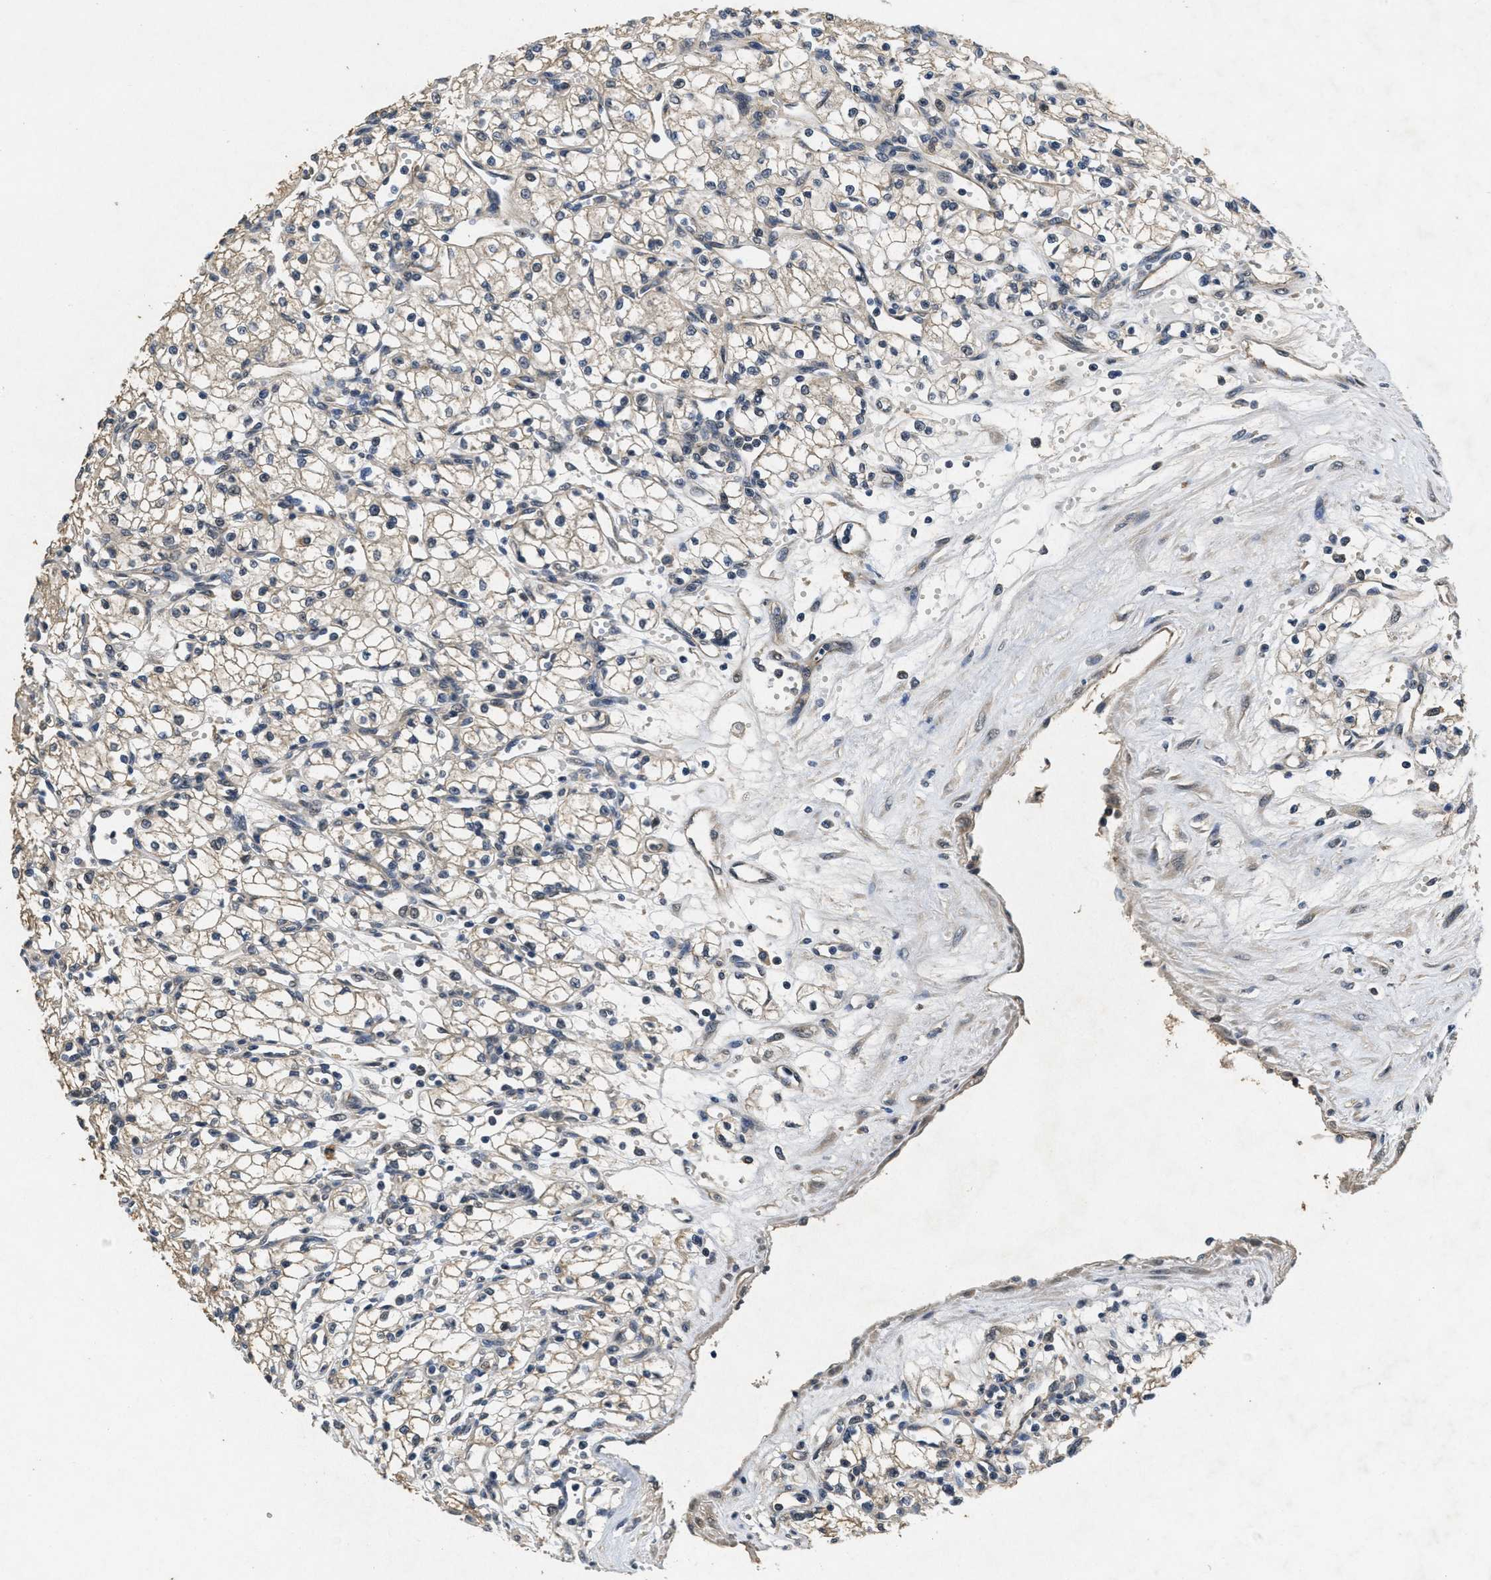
{"staining": {"intensity": "weak", "quantity": ">75%", "location": "cytoplasmic/membranous"}, "tissue": "renal cancer", "cell_type": "Tumor cells", "image_type": "cancer", "snomed": [{"axis": "morphology", "description": "Normal tissue, NOS"}, {"axis": "morphology", "description": "Adenocarcinoma, NOS"}, {"axis": "topography", "description": "Kidney"}], "caption": "Immunohistochemical staining of human renal cancer demonstrates weak cytoplasmic/membranous protein staining in about >75% of tumor cells.", "gene": "PAPOLG", "patient": {"sex": "male", "age": 59}}